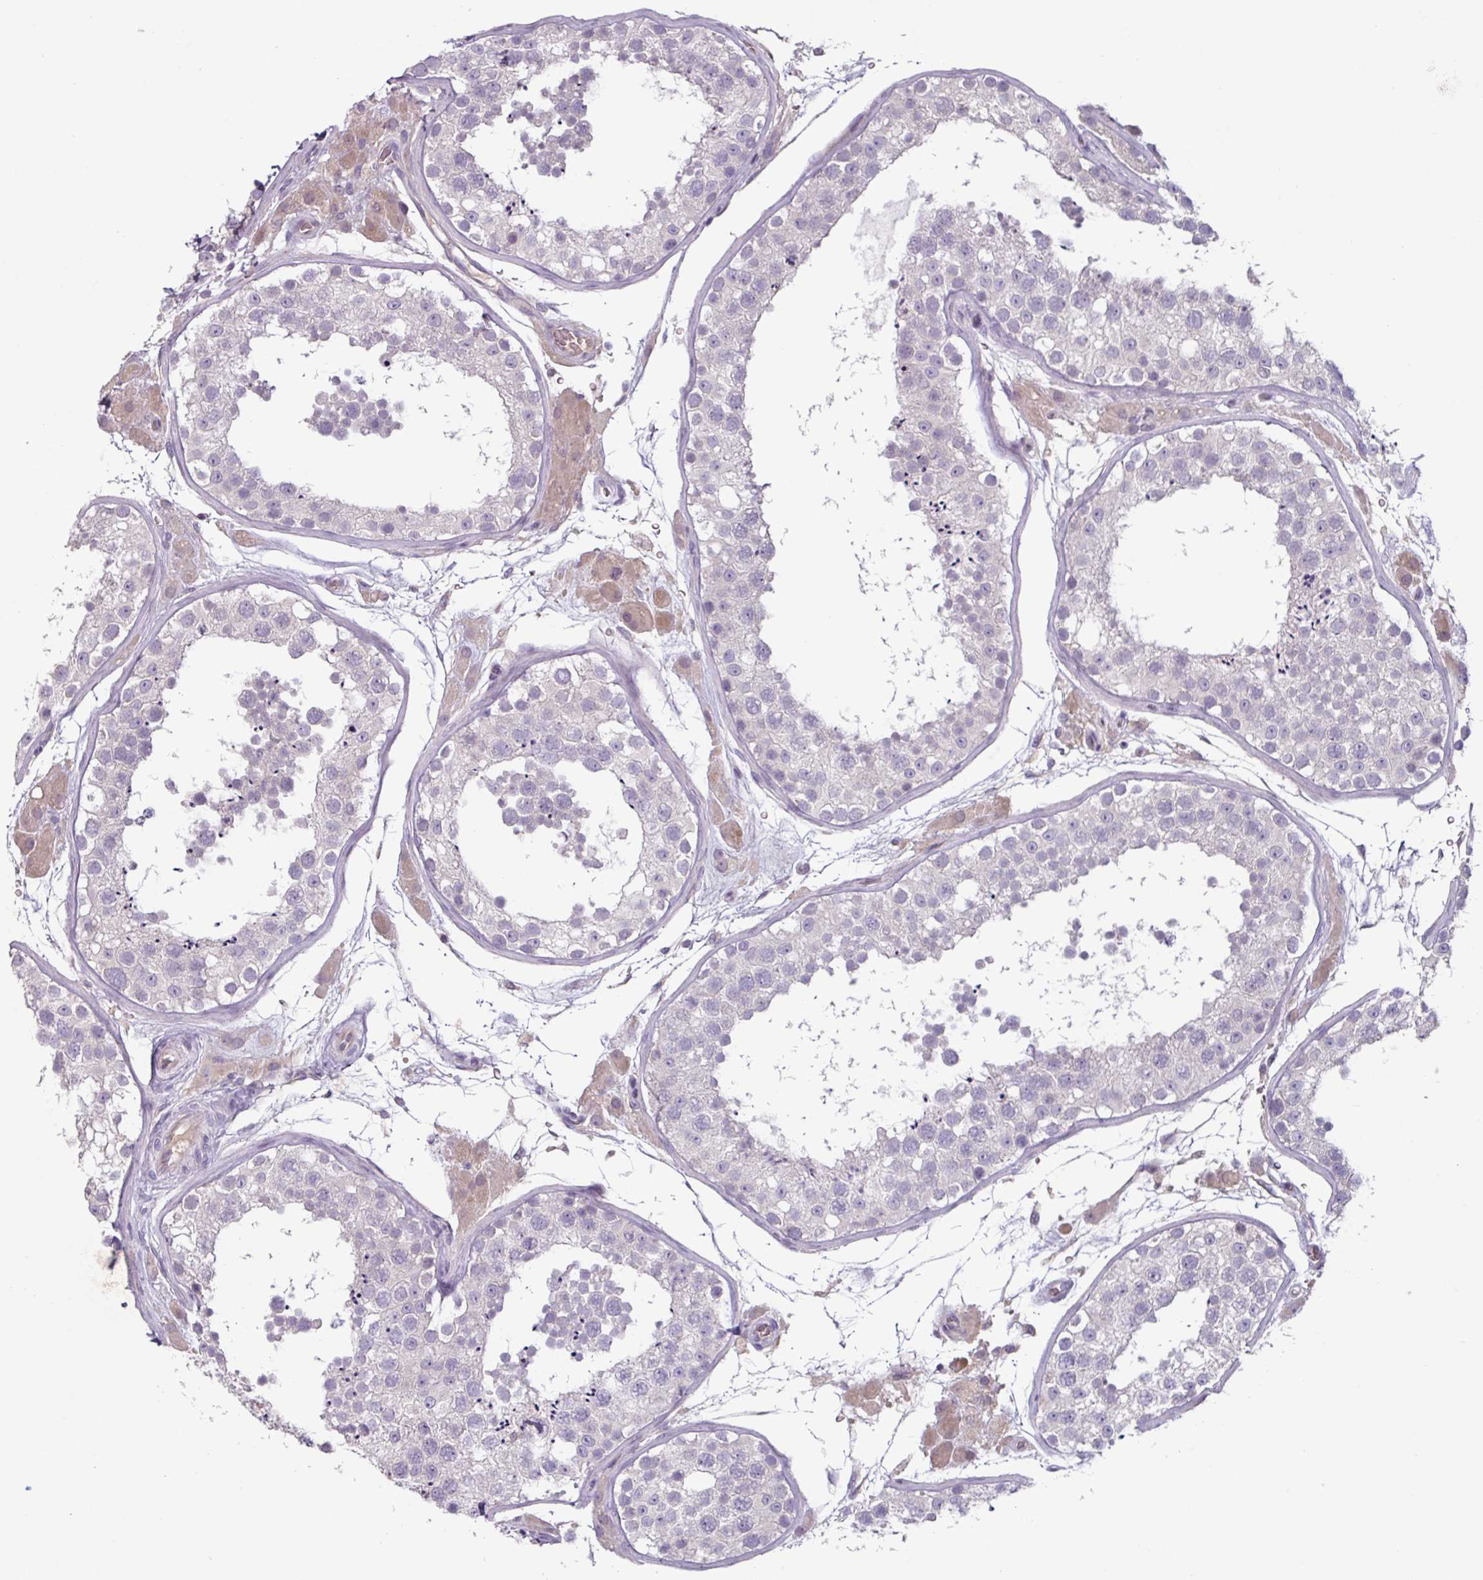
{"staining": {"intensity": "negative", "quantity": "none", "location": "none"}, "tissue": "testis", "cell_type": "Cells in seminiferous ducts", "image_type": "normal", "snomed": [{"axis": "morphology", "description": "Normal tissue, NOS"}, {"axis": "topography", "description": "Testis"}], "caption": "Immunohistochemistry histopathology image of unremarkable testis stained for a protein (brown), which reveals no staining in cells in seminiferous ducts.", "gene": "SLC5A10", "patient": {"sex": "male", "age": 26}}